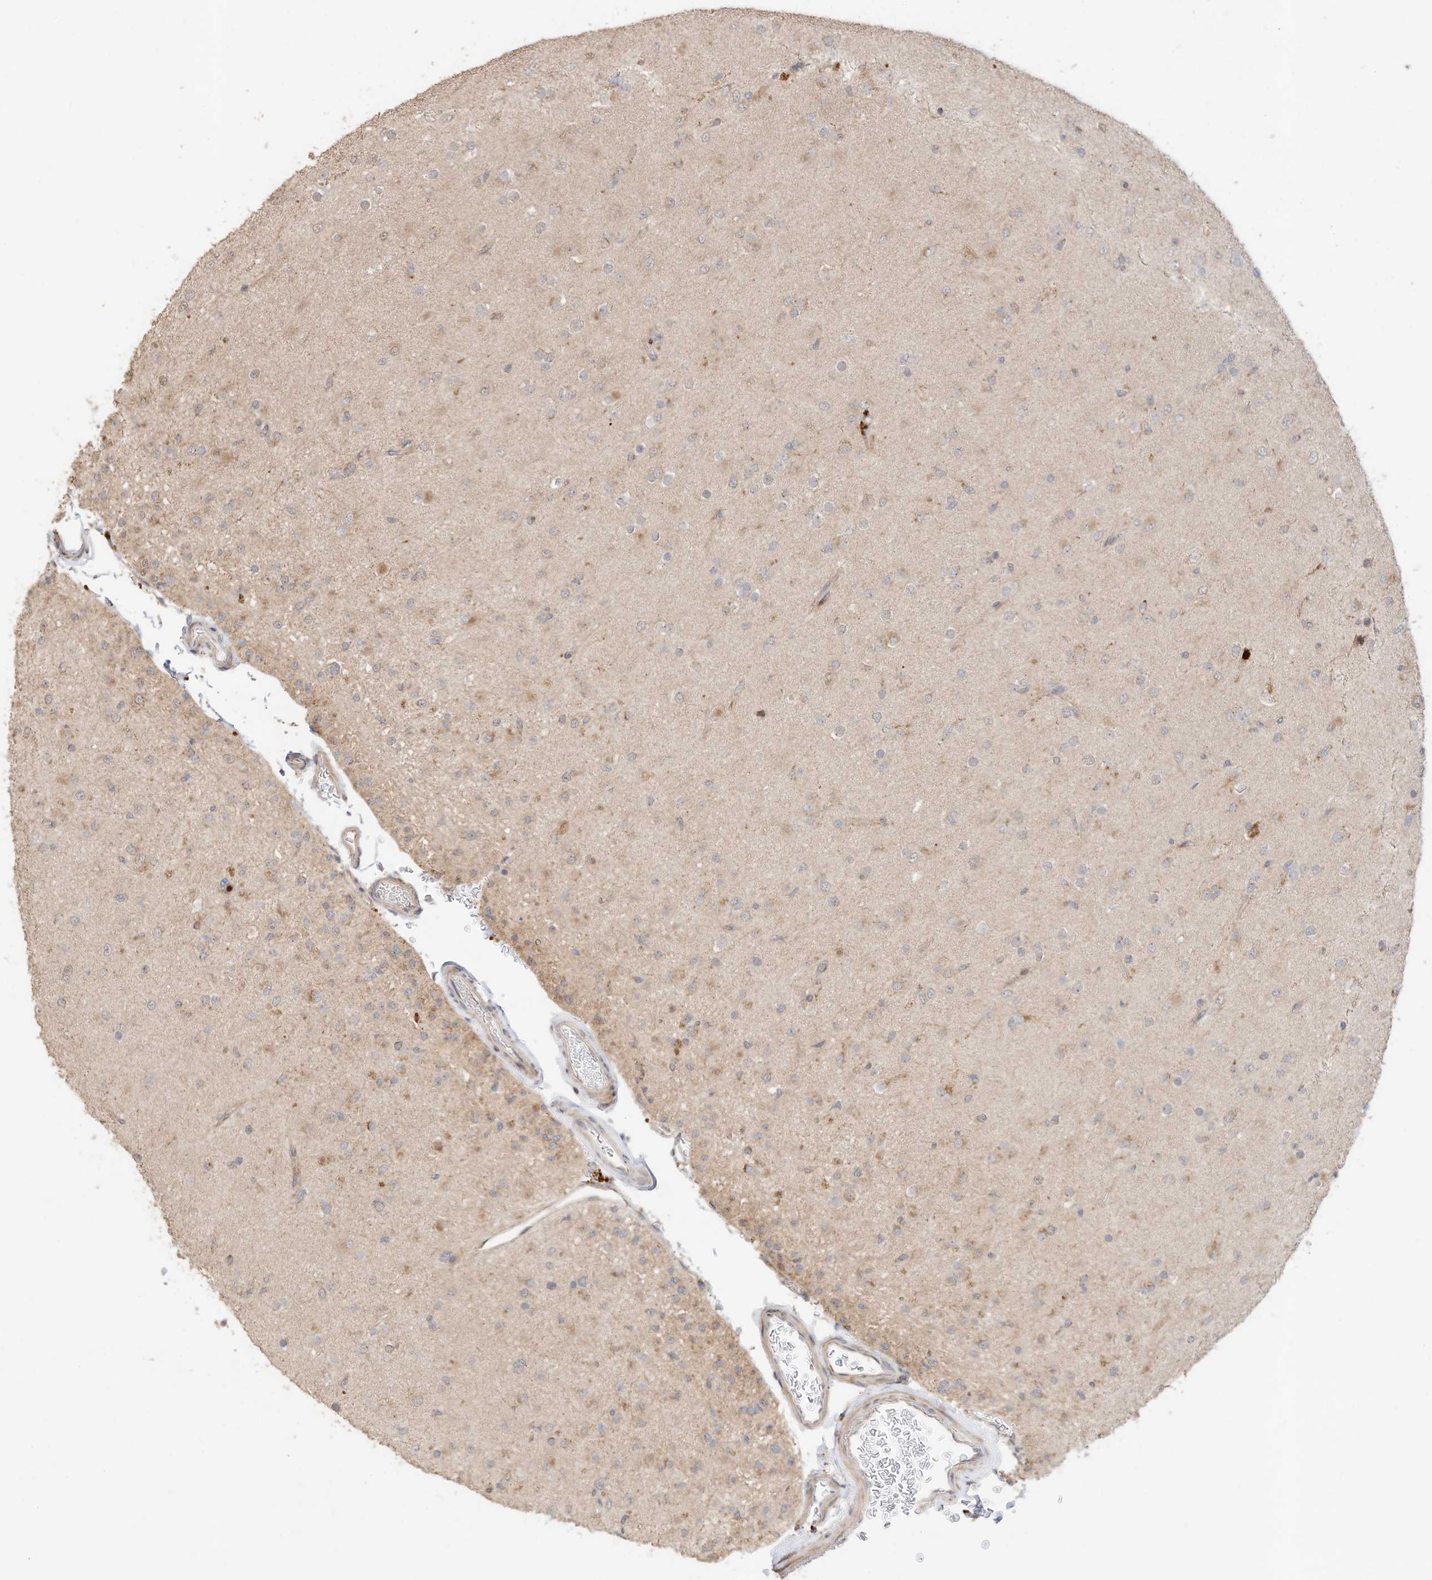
{"staining": {"intensity": "negative", "quantity": "none", "location": "none"}, "tissue": "glioma", "cell_type": "Tumor cells", "image_type": "cancer", "snomed": [{"axis": "morphology", "description": "Glioma, malignant, Low grade"}, {"axis": "topography", "description": "Brain"}], "caption": "The micrograph exhibits no staining of tumor cells in glioma. Nuclei are stained in blue.", "gene": "CAGE1", "patient": {"sex": "male", "age": 65}}